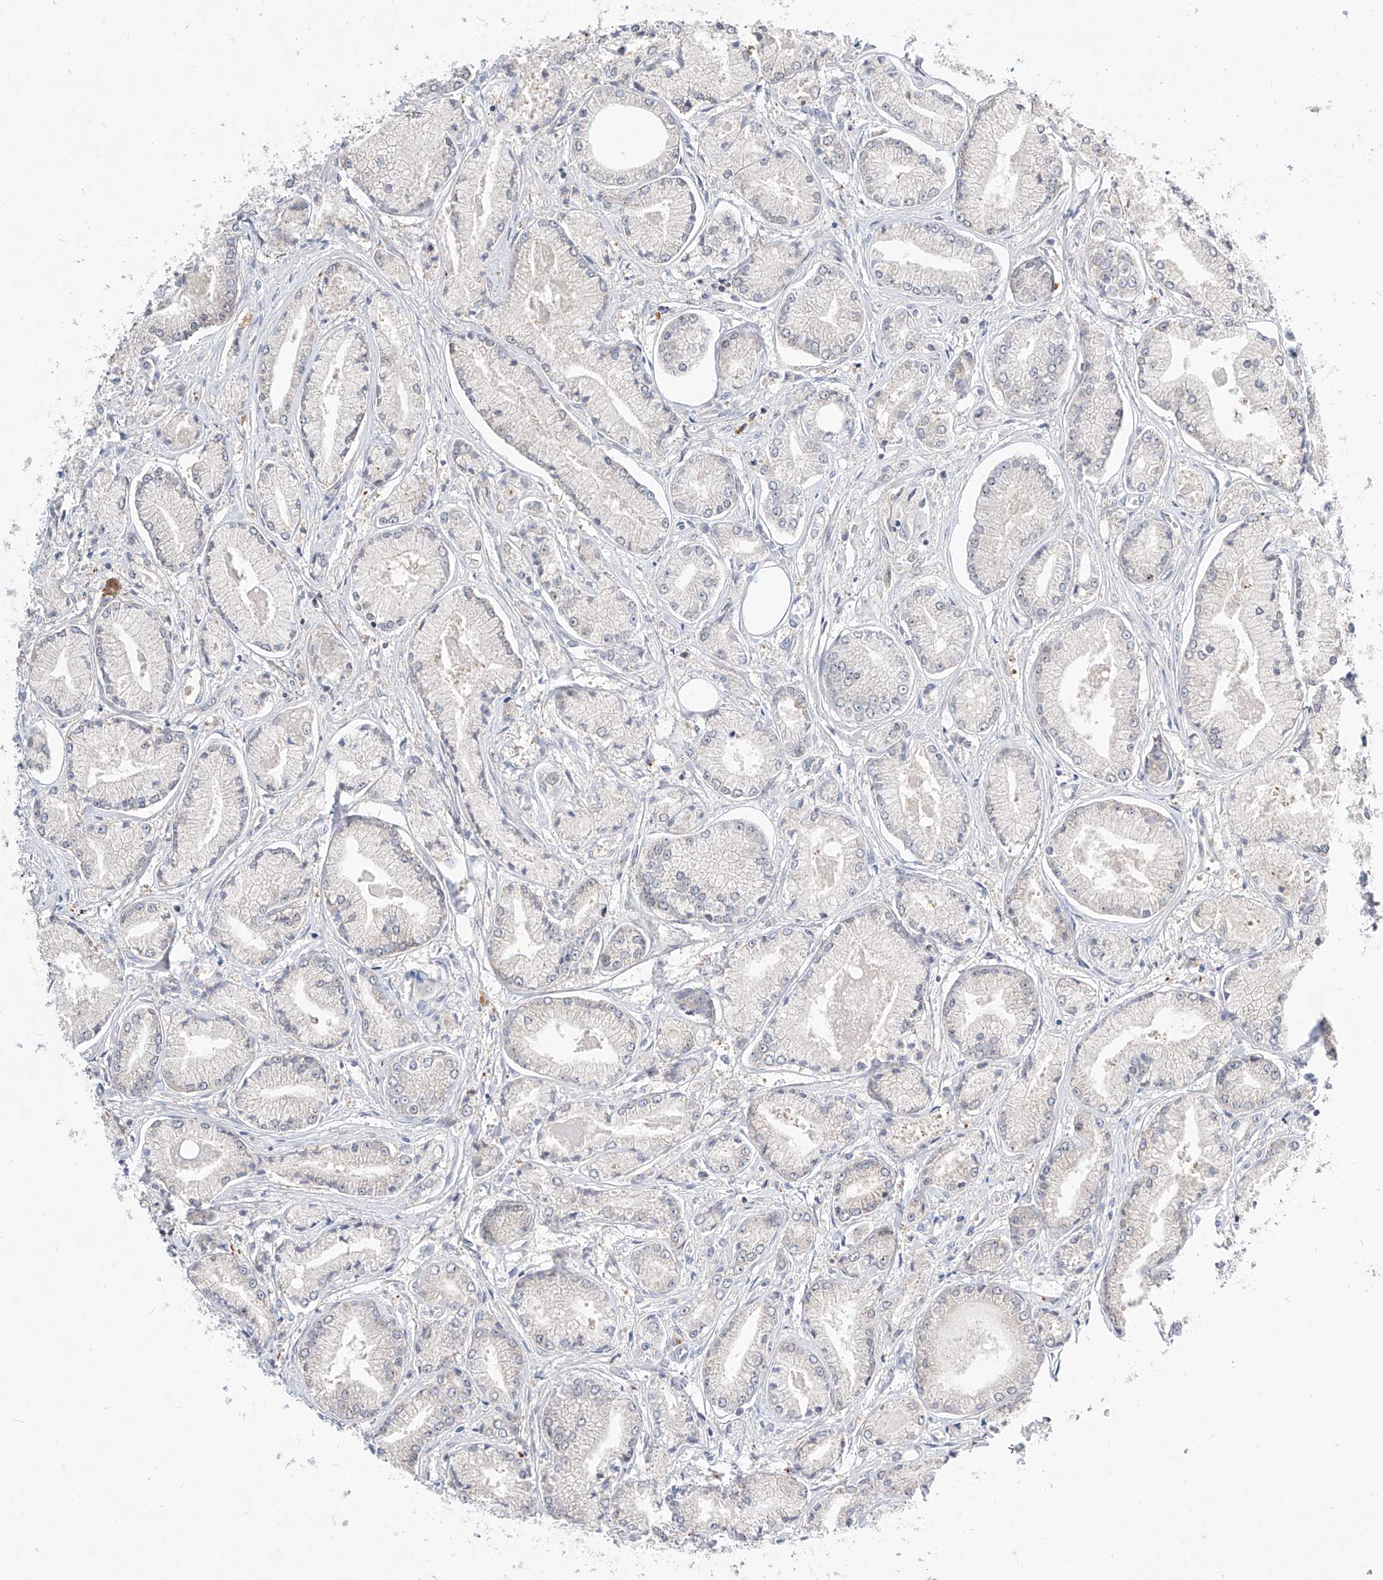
{"staining": {"intensity": "negative", "quantity": "none", "location": "none"}, "tissue": "prostate cancer", "cell_type": "Tumor cells", "image_type": "cancer", "snomed": [{"axis": "morphology", "description": "Adenocarcinoma, Low grade"}, {"axis": "topography", "description": "Prostate"}], "caption": "This is a micrograph of IHC staining of prostate cancer, which shows no staining in tumor cells. (DAB immunohistochemistry, high magnification).", "gene": "DIRAS3", "patient": {"sex": "male", "age": 60}}